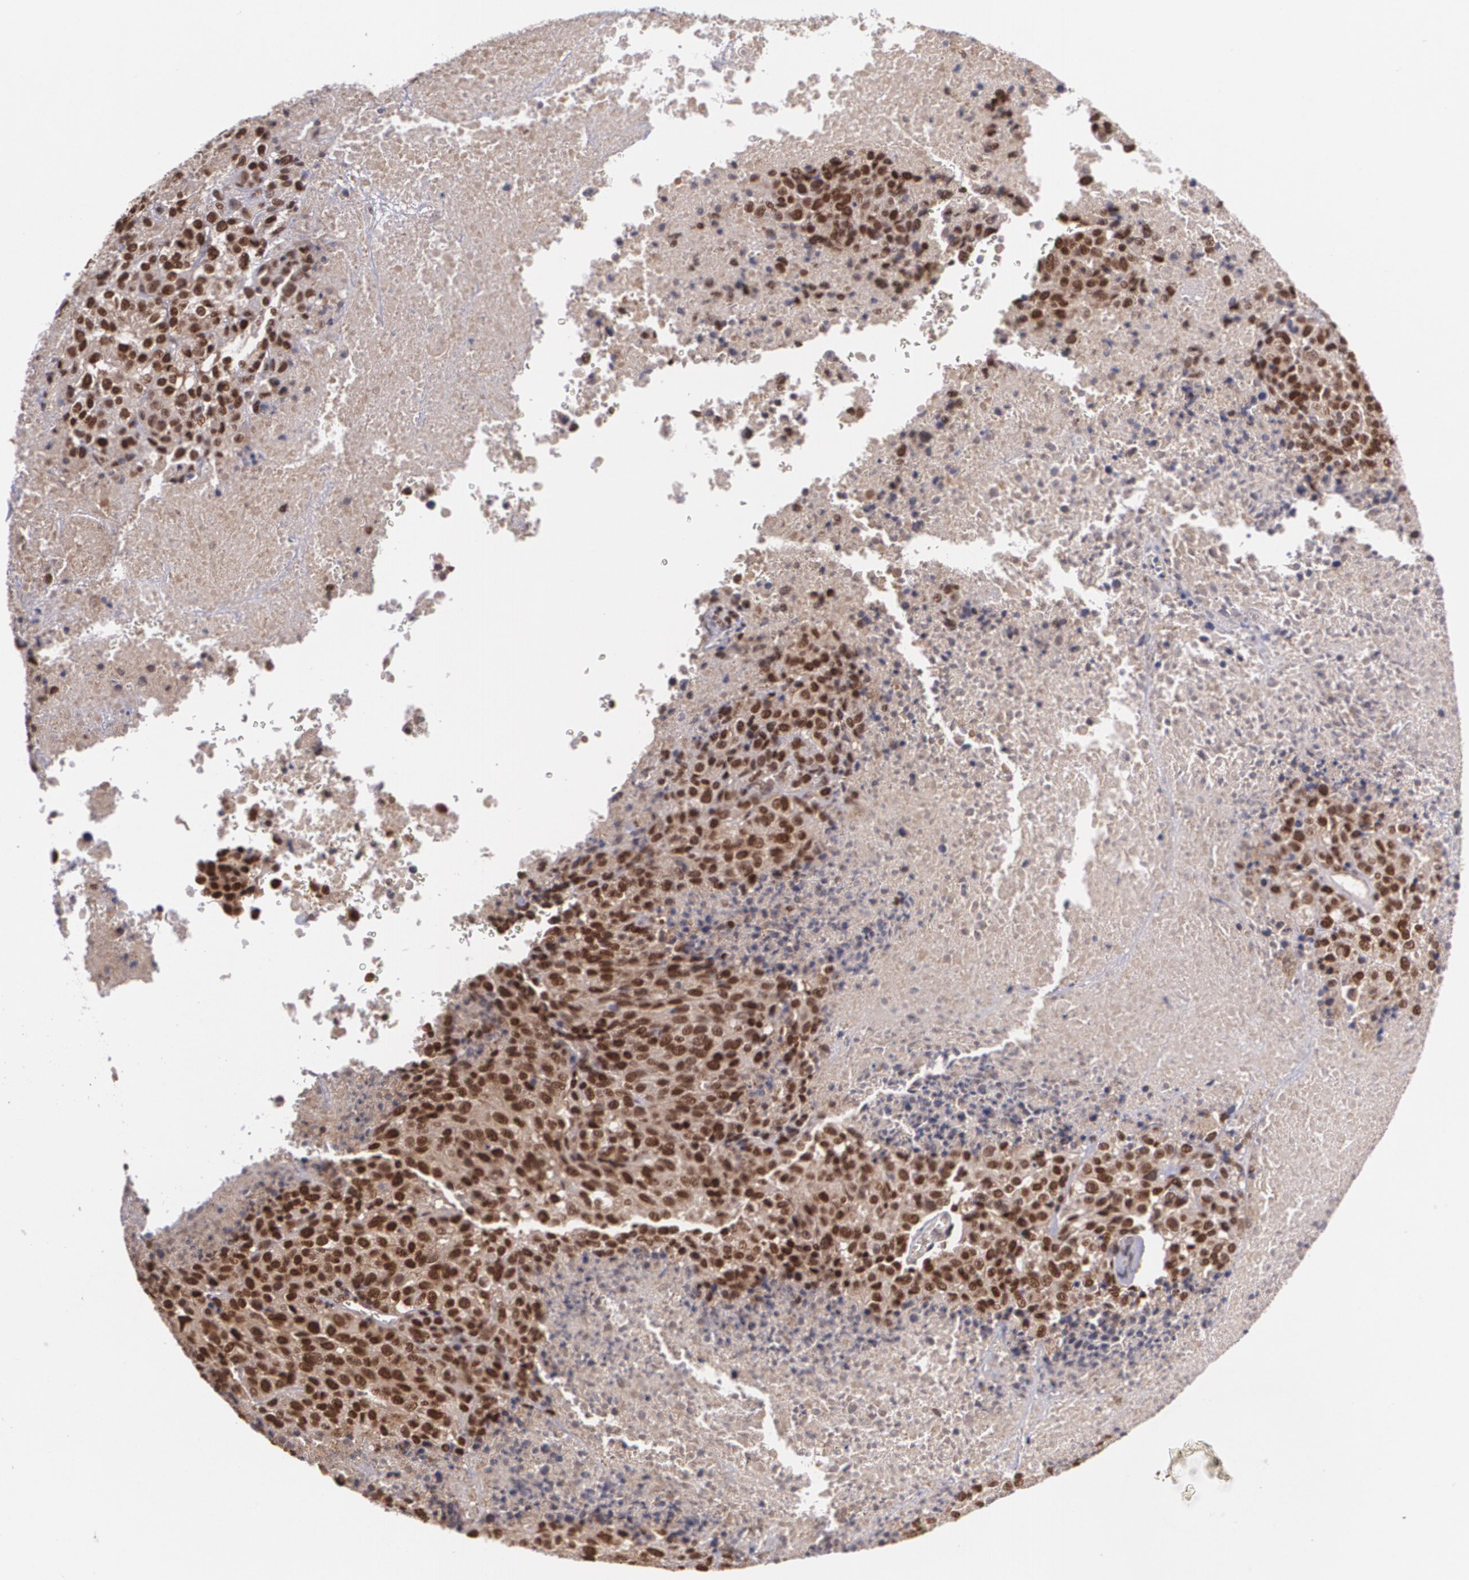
{"staining": {"intensity": "moderate", "quantity": ">75%", "location": "cytoplasmic/membranous,nuclear"}, "tissue": "melanoma", "cell_type": "Tumor cells", "image_type": "cancer", "snomed": [{"axis": "morphology", "description": "Malignant melanoma, Metastatic site"}, {"axis": "topography", "description": "Cerebral cortex"}], "caption": "Human melanoma stained with a protein marker exhibits moderate staining in tumor cells.", "gene": "CUL2", "patient": {"sex": "female", "age": 52}}